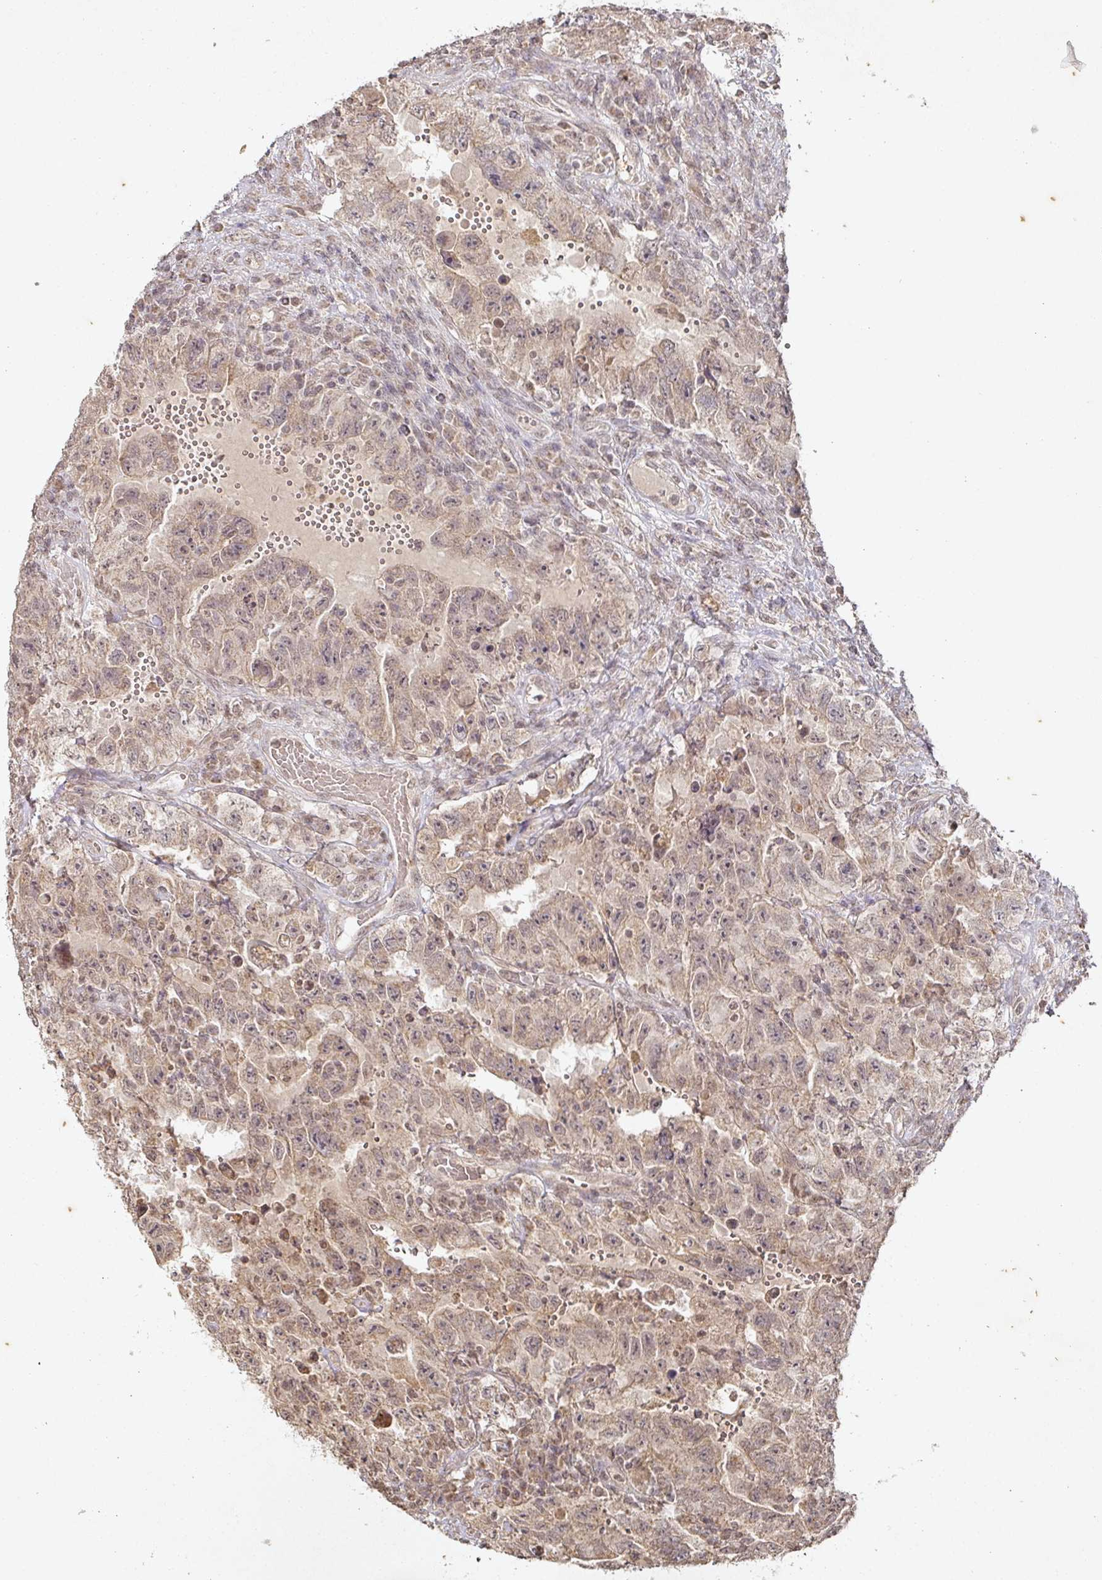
{"staining": {"intensity": "weak", "quantity": "25%-75%", "location": "cytoplasmic/membranous"}, "tissue": "testis cancer", "cell_type": "Tumor cells", "image_type": "cancer", "snomed": [{"axis": "morphology", "description": "Carcinoma, Embryonal, NOS"}, {"axis": "topography", "description": "Testis"}], "caption": "Immunohistochemical staining of testis embryonal carcinoma displays low levels of weak cytoplasmic/membranous positivity in approximately 25%-75% of tumor cells.", "gene": "CAPN5", "patient": {"sex": "male", "age": 26}}